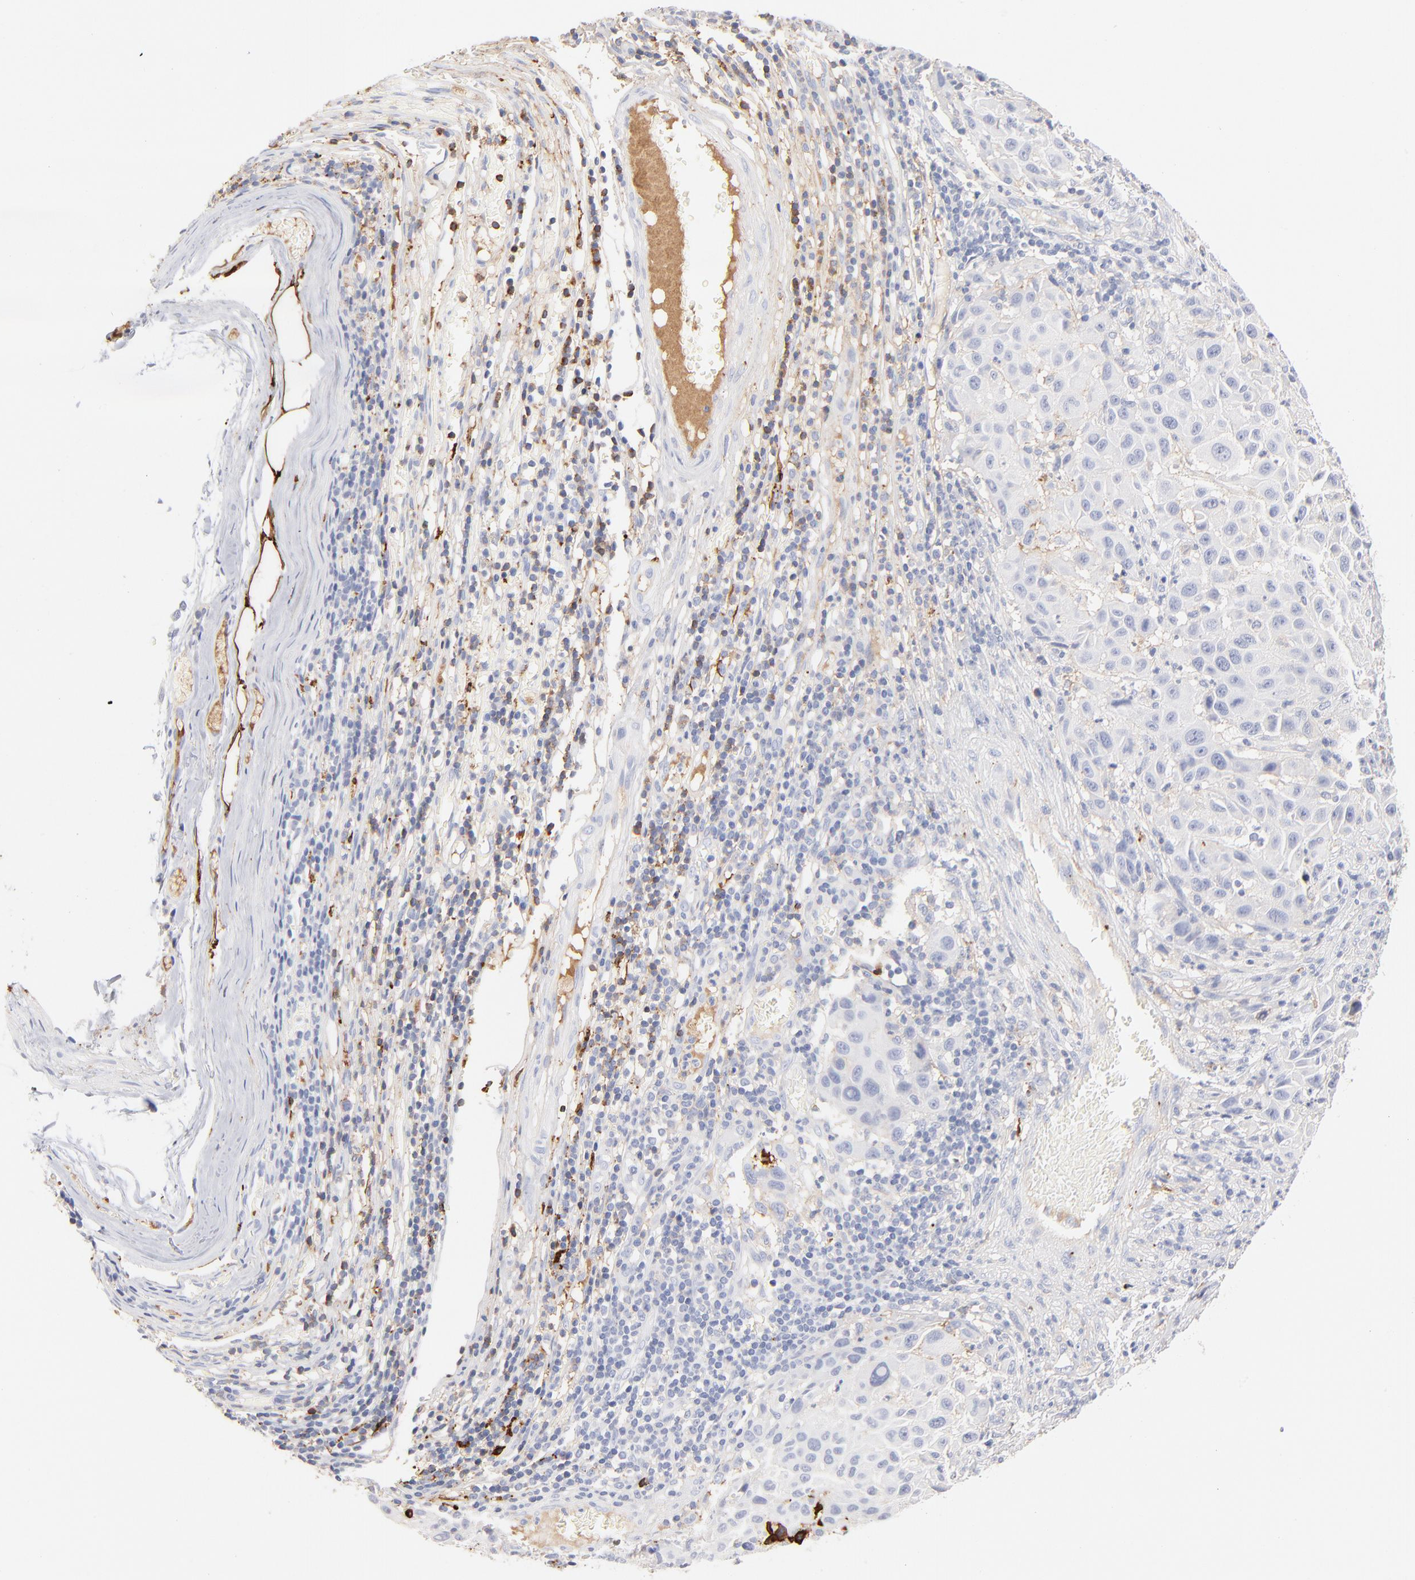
{"staining": {"intensity": "negative", "quantity": "none", "location": "none"}, "tissue": "melanoma", "cell_type": "Tumor cells", "image_type": "cancer", "snomed": [{"axis": "morphology", "description": "Malignant melanoma, Metastatic site"}, {"axis": "topography", "description": "Lymph node"}], "caption": "An IHC image of malignant melanoma (metastatic site) is shown. There is no staining in tumor cells of malignant melanoma (metastatic site).", "gene": "APOH", "patient": {"sex": "male", "age": 61}}